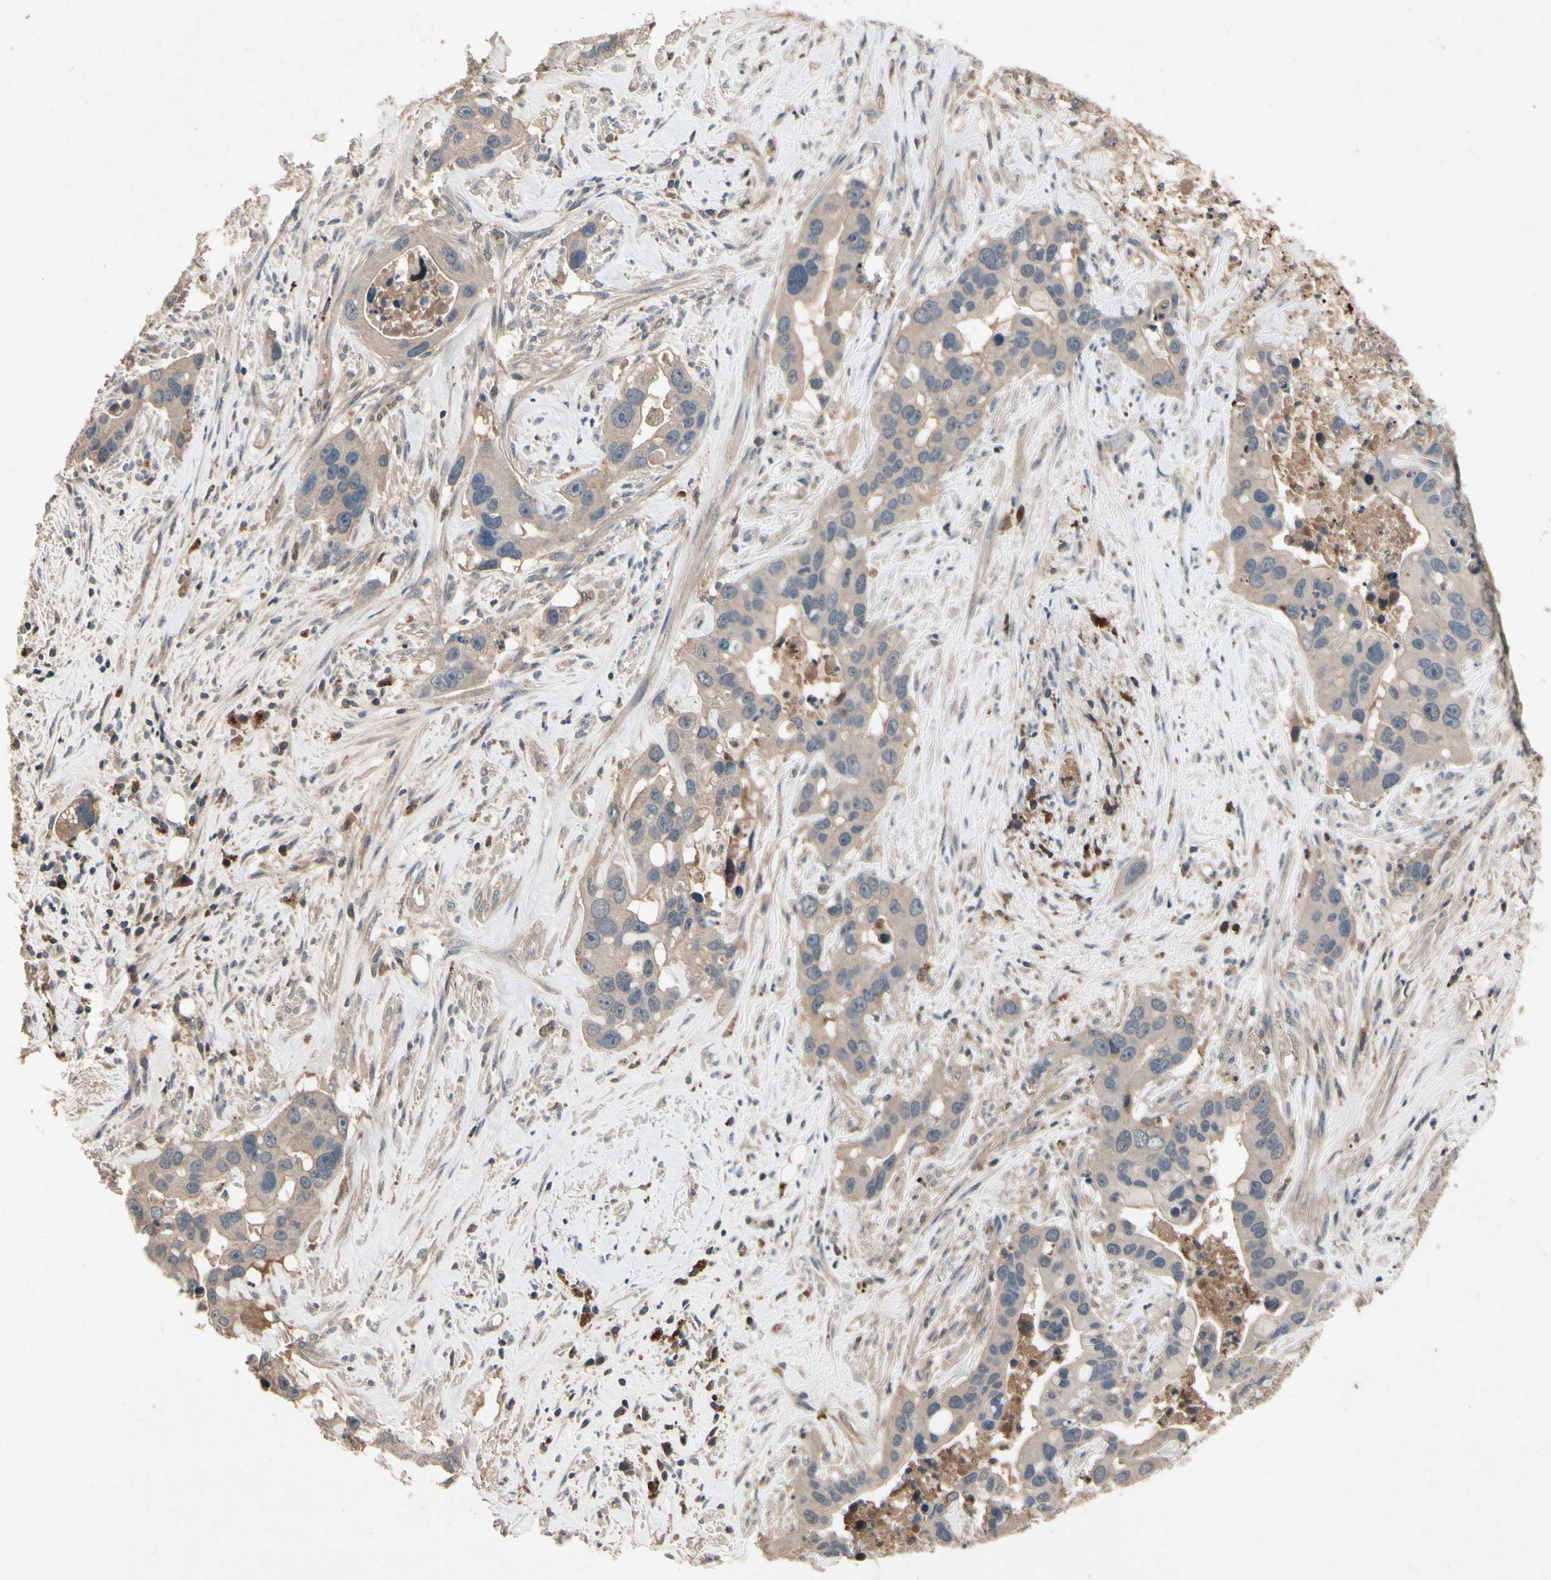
{"staining": {"intensity": "weak", "quantity": ">75%", "location": "cytoplasmic/membranous"}, "tissue": "liver cancer", "cell_type": "Tumor cells", "image_type": "cancer", "snomed": [{"axis": "morphology", "description": "Cholangiocarcinoma"}, {"axis": "topography", "description": "Liver"}], "caption": "Cholangiocarcinoma (liver) stained with a brown dye displays weak cytoplasmic/membranous positive expression in about >75% of tumor cells.", "gene": "IL1RL1", "patient": {"sex": "female", "age": 65}}